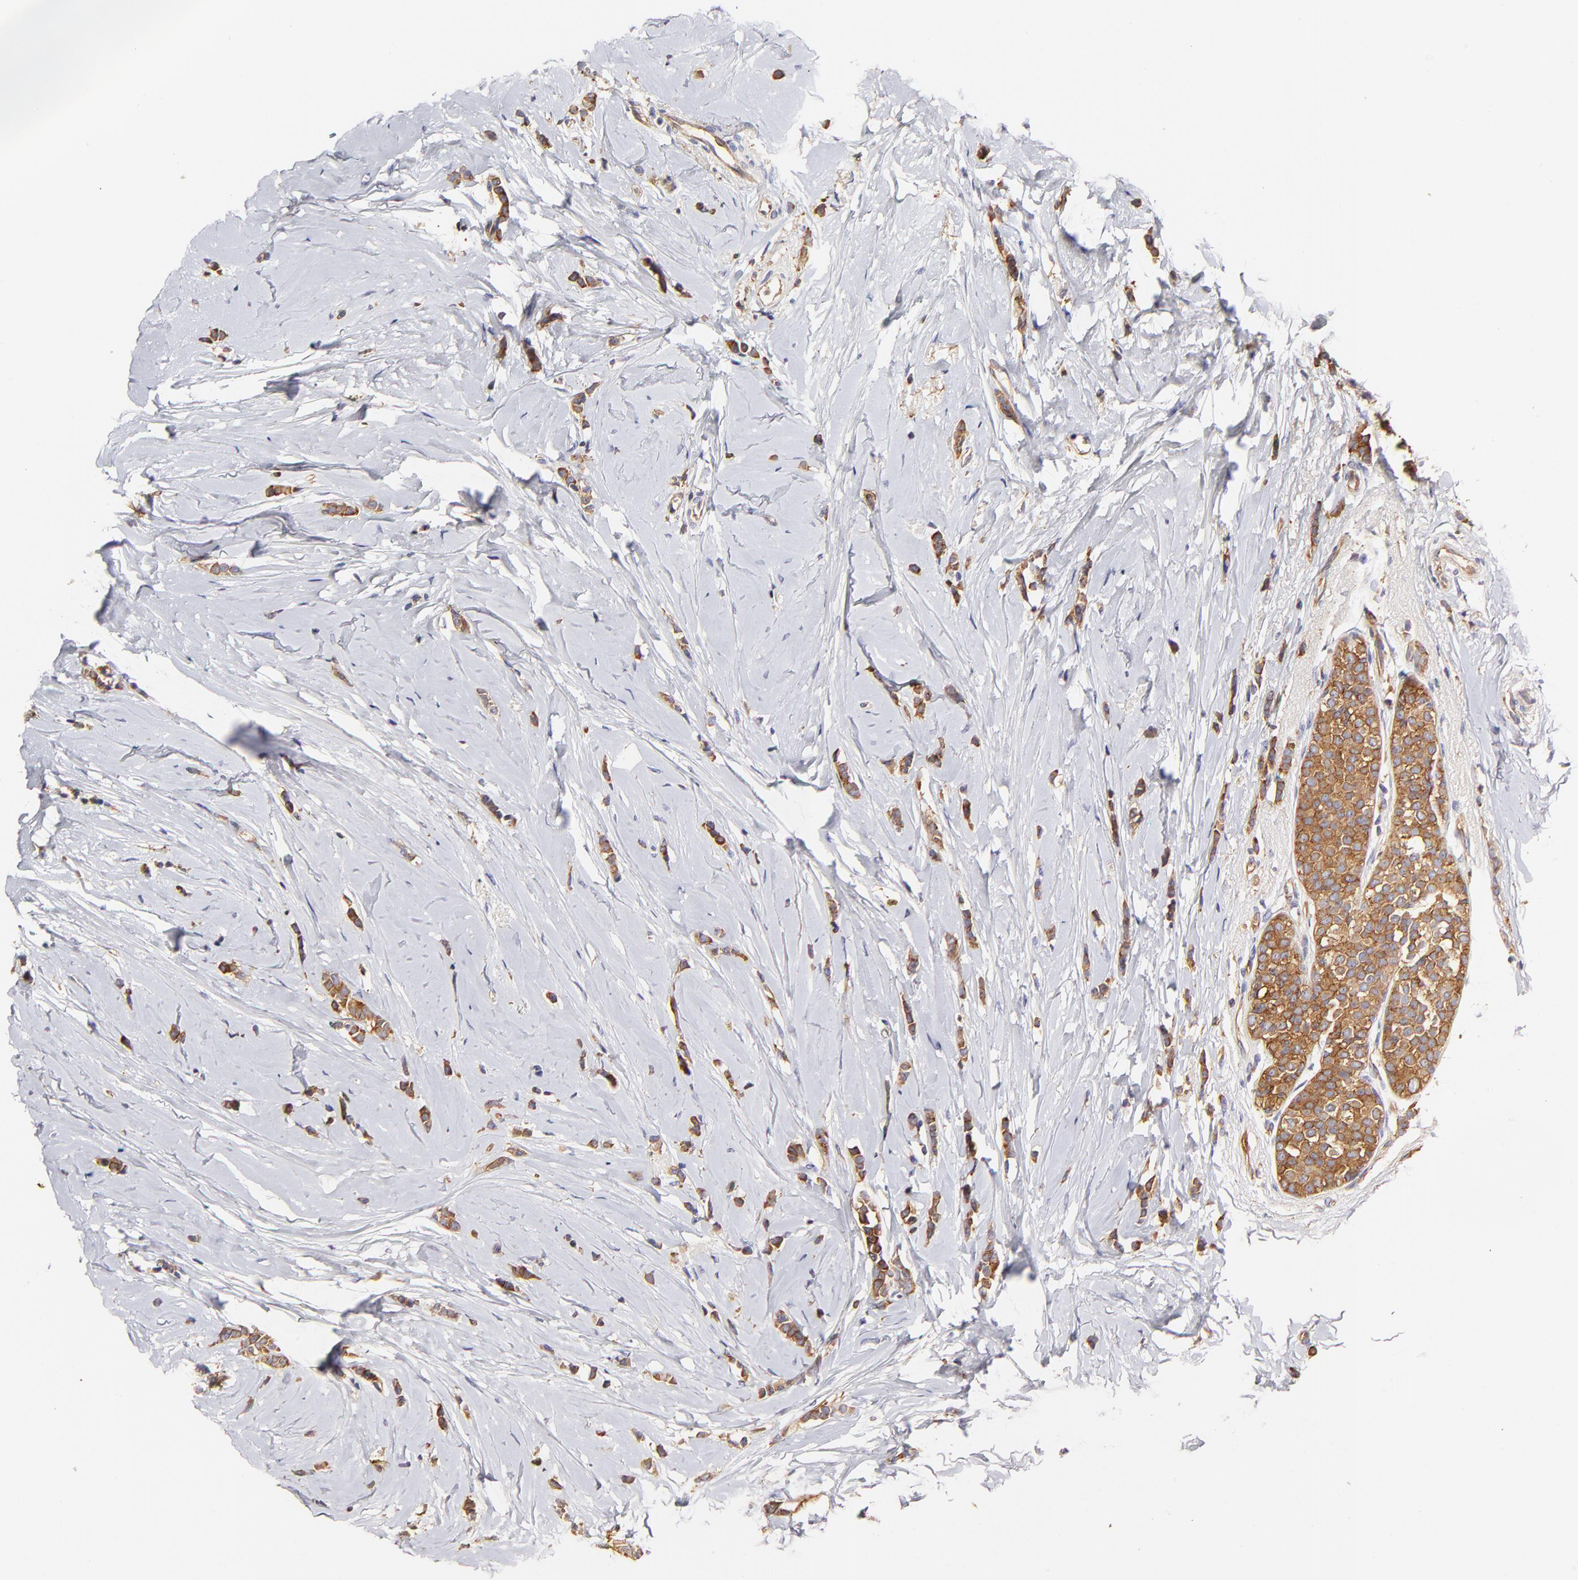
{"staining": {"intensity": "moderate", "quantity": ">75%", "location": "cytoplasmic/membranous"}, "tissue": "breast cancer", "cell_type": "Tumor cells", "image_type": "cancer", "snomed": [{"axis": "morphology", "description": "Lobular carcinoma"}, {"axis": "topography", "description": "Breast"}], "caption": "Human lobular carcinoma (breast) stained with a protein marker demonstrates moderate staining in tumor cells.", "gene": "CD2AP", "patient": {"sex": "female", "age": 64}}